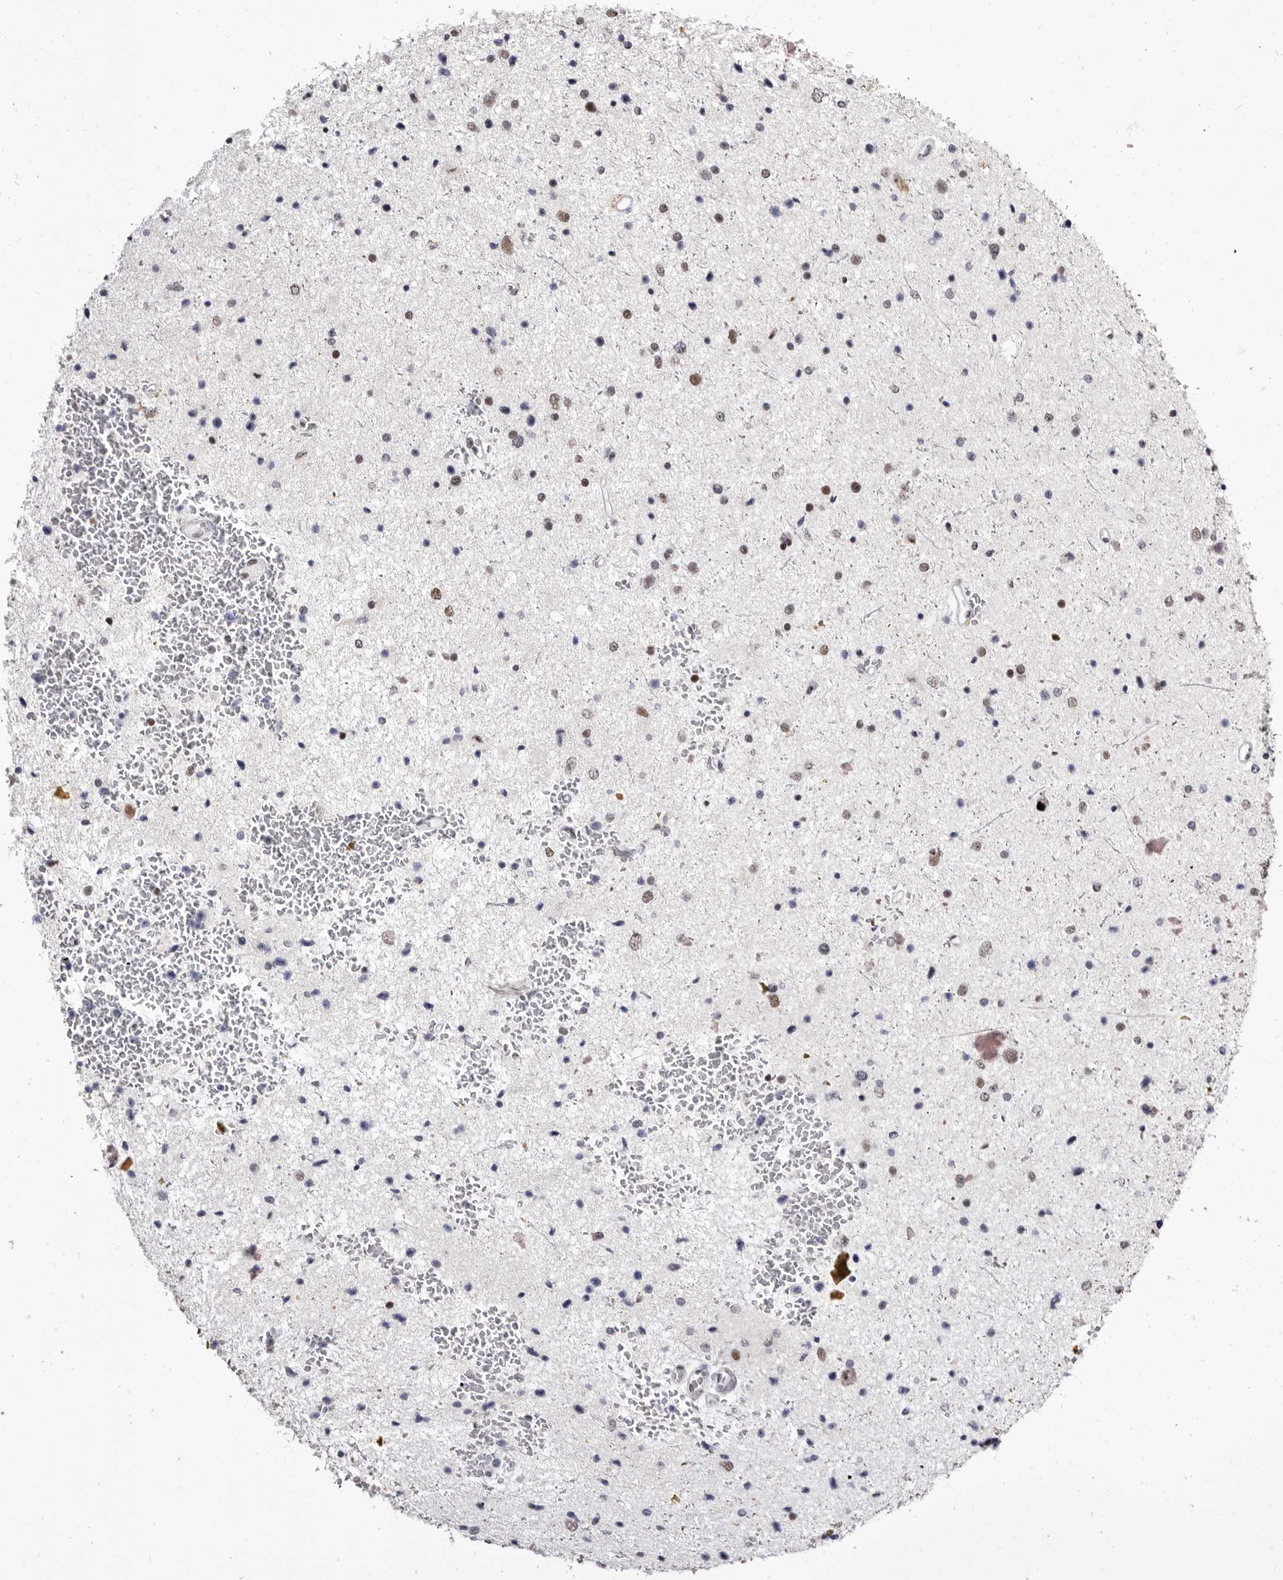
{"staining": {"intensity": "moderate", "quantity": "25%-75%", "location": "nuclear"}, "tissue": "glioma", "cell_type": "Tumor cells", "image_type": "cancer", "snomed": [{"axis": "morphology", "description": "Glioma, malignant, Low grade"}, {"axis": "topography", "description": "Cerebral cortex"}], "caption": "DAB immunohistochemical staining of malignant low-grade glioma displays moderate nuclear protein staining in about 25%-75% of tumor cells. The staining is performed using DAB (3,3'-diaminobenzidine) brown chromogen to label protein expression. The nuclei are counter-stained blue using hematoxylin.", "gene": "ZNF326", "patient": {"sex": "female", "age": 39}}